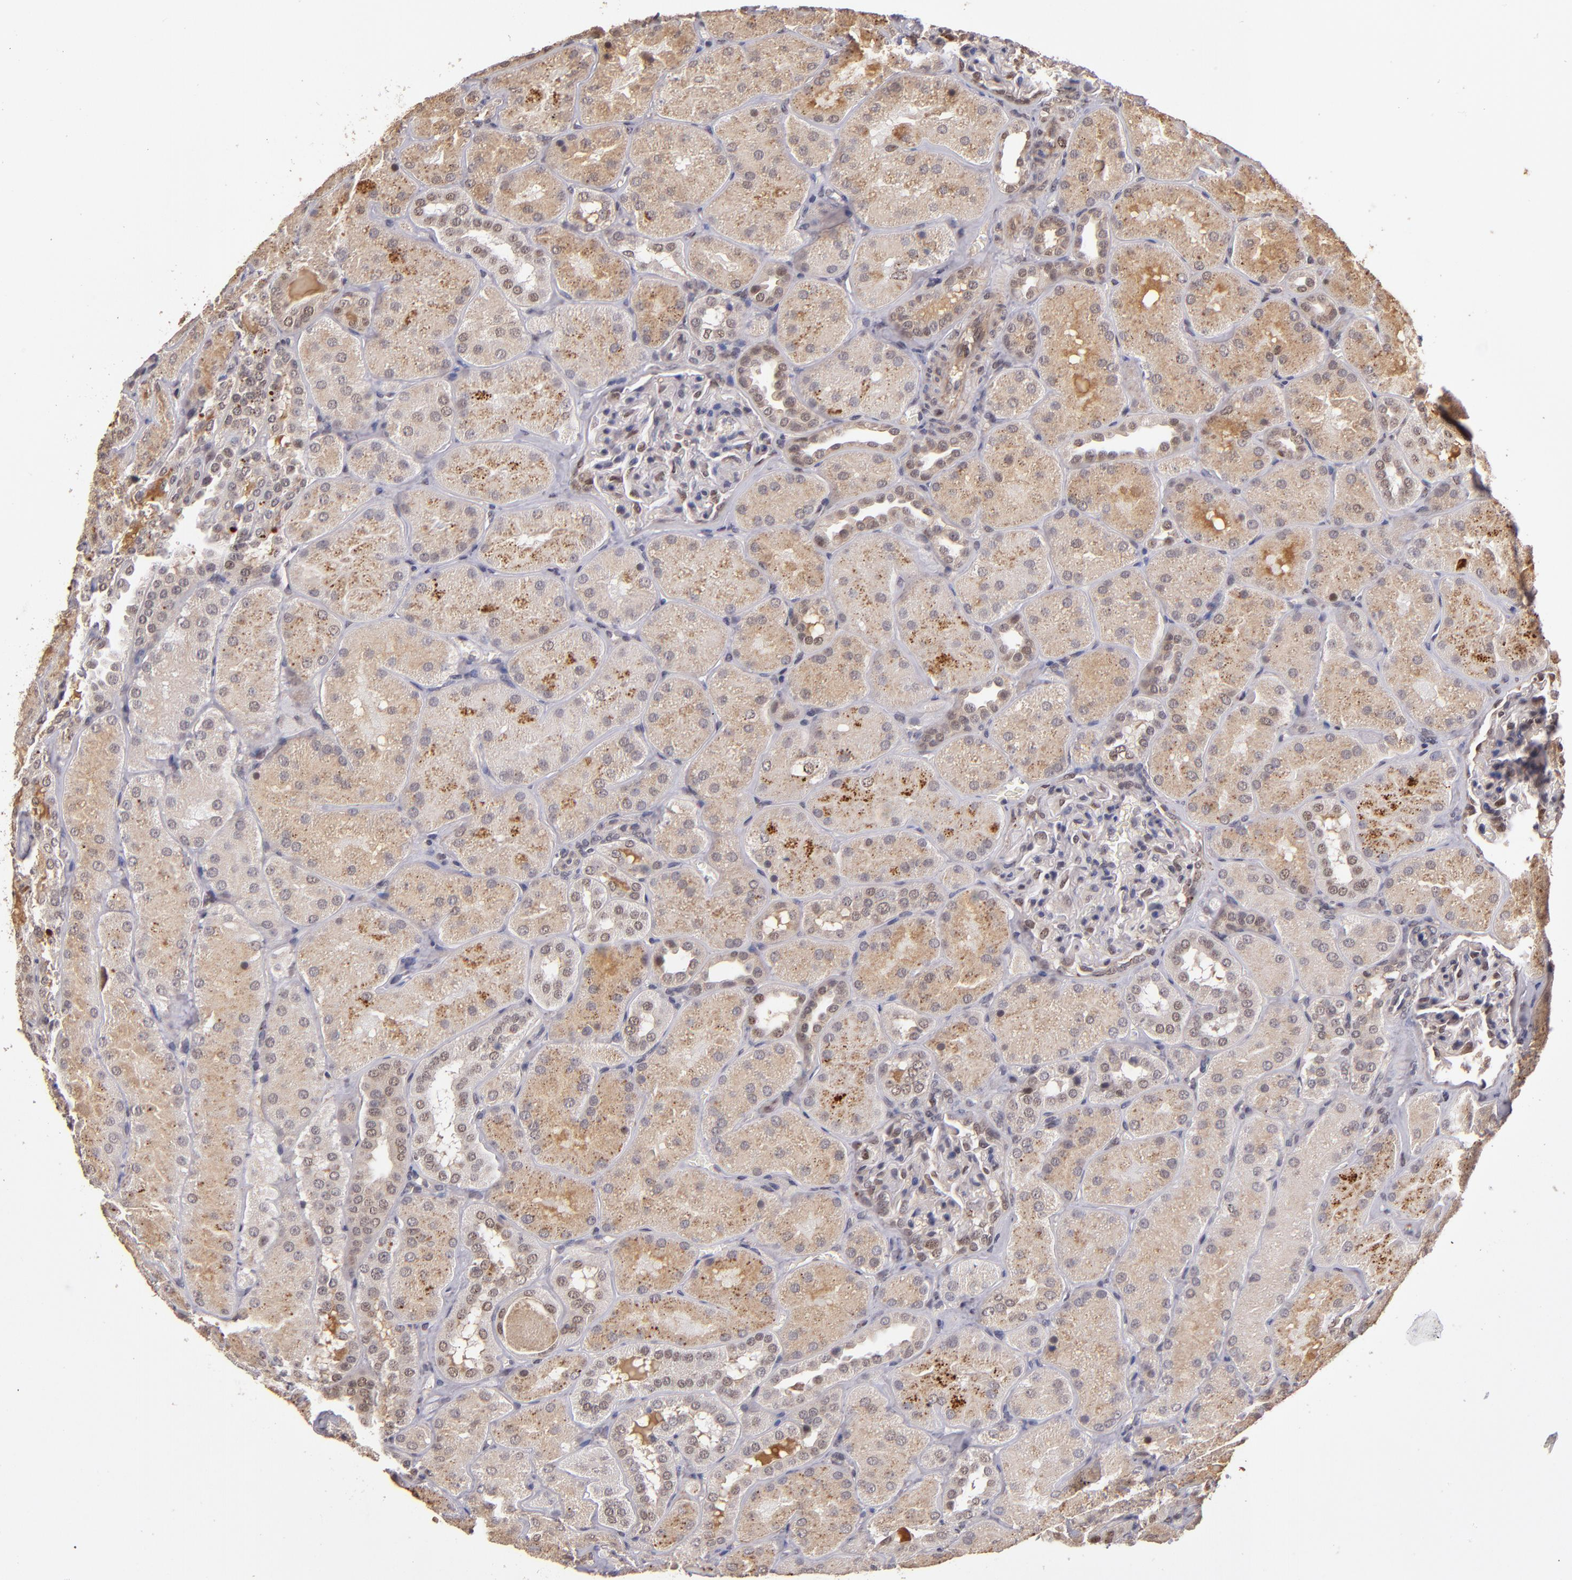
{"staining": {"intensity": "weak", "quantity": "25%-75%", "location": "nuclear"}, "tissue": "kidney", "cell_type": "Cells in glomeruli", "image_type": "normal", "snomed": [{"axis": "morphology", "description": "Normal tissue, NOS"}, {"axis": "topography", "description": "Kidney"}], "caption": "Kidney stained with DAB immunohistochemistry (IHC) demonstrates low levels of weak nuclear expression in about 25%-75% of cells in glomeruli.", "gene": "ABHD12B", "patient": {"sex": "male", "age": 28}}